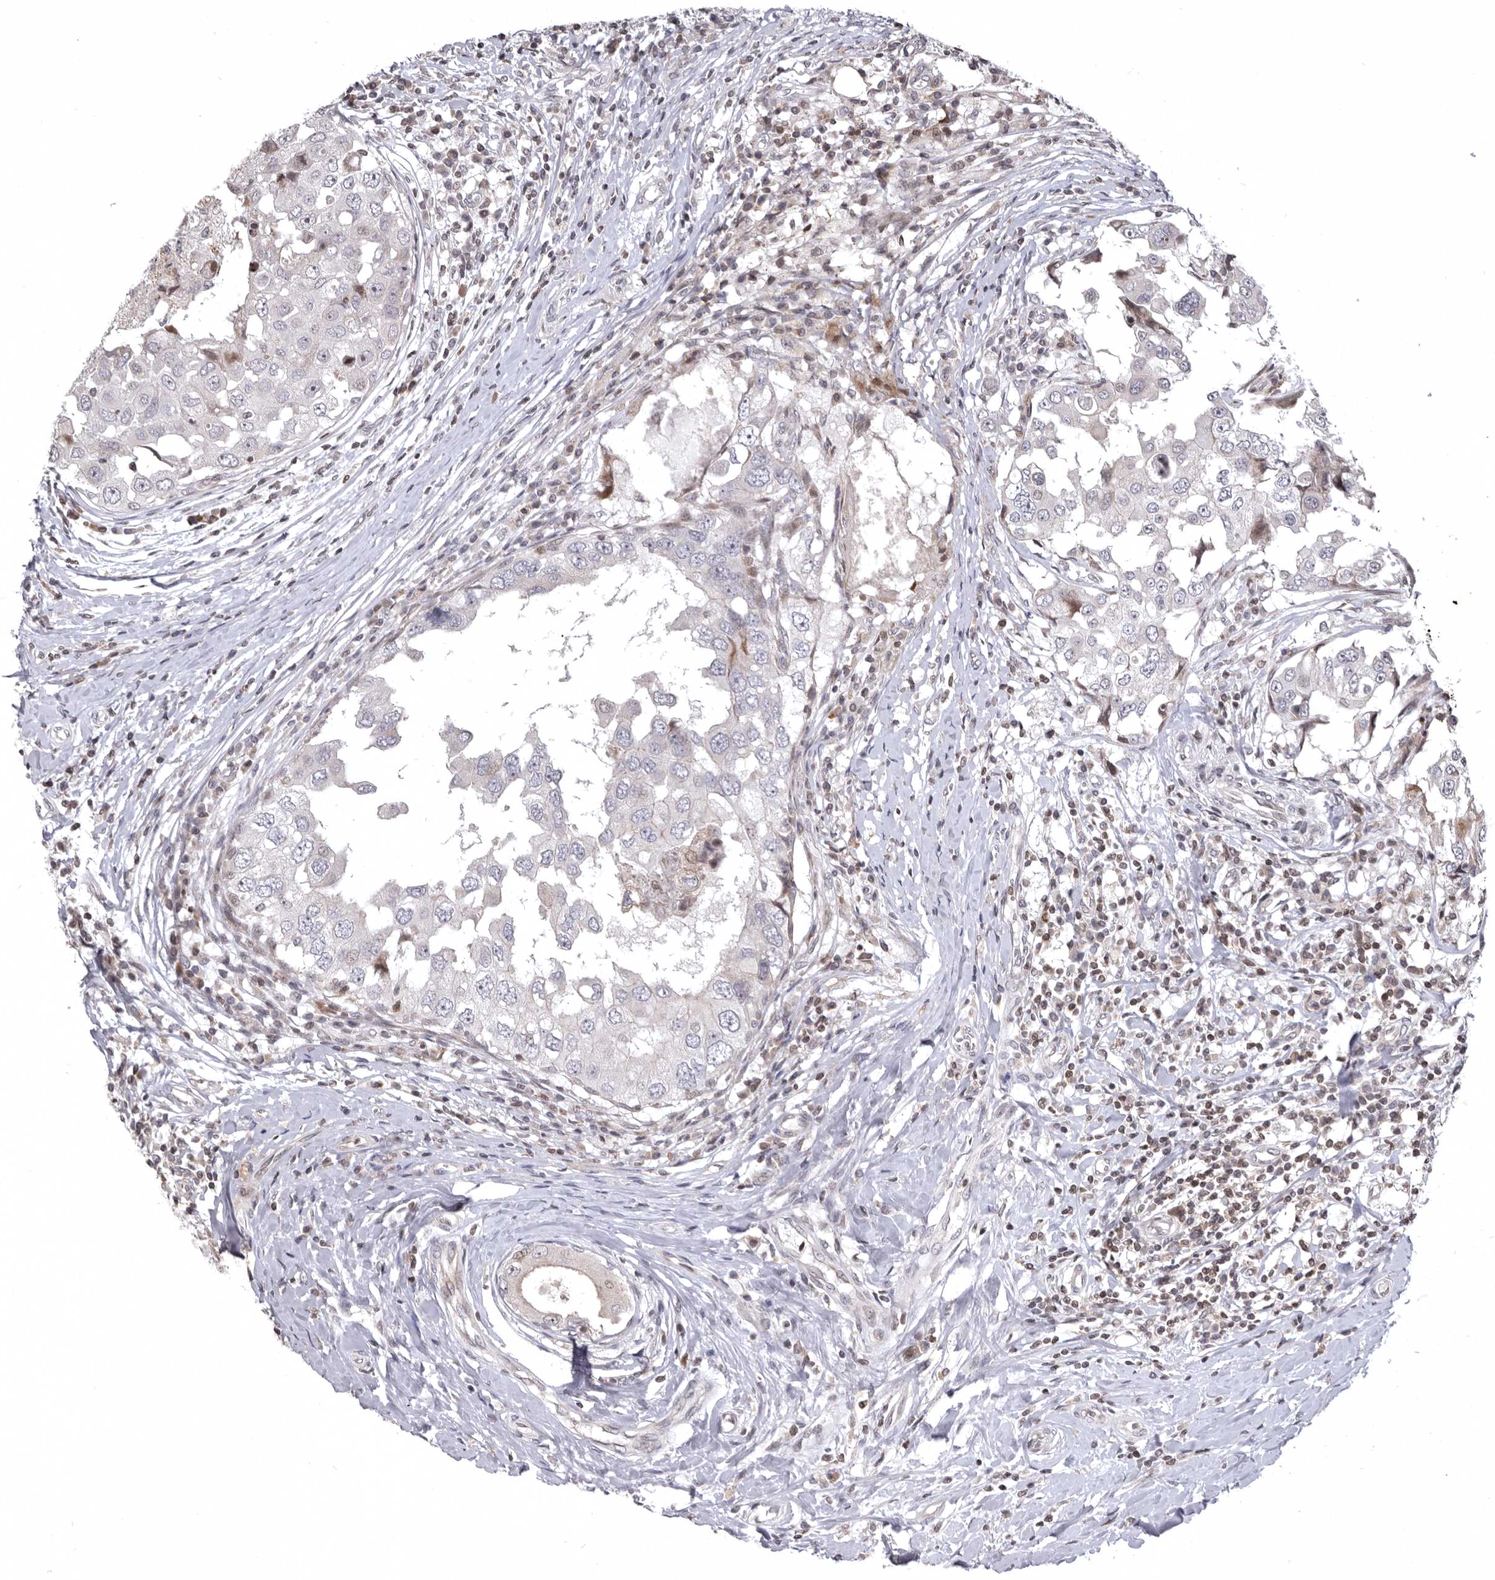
{"staining": {"intensity": "moderate", "quantity": "<25%", "location": "nuclear"}, "tissue": "breast cancer", "cell_type": "Tumor cells", "image_type": "cancer", "snomed": [{"axis": "morphology", "description": "Duct carcinoma"}, {"axis": "topography", "description": "Breast"}], "caption": "Brown immunohistochemical staining in breast cancer demonstrates moderate nuclear expression in about <25% of tumor cells. Nuclei are stained in blue.", "gene": "AZIN1", "patient": {"sex": "female", "age": 27}}